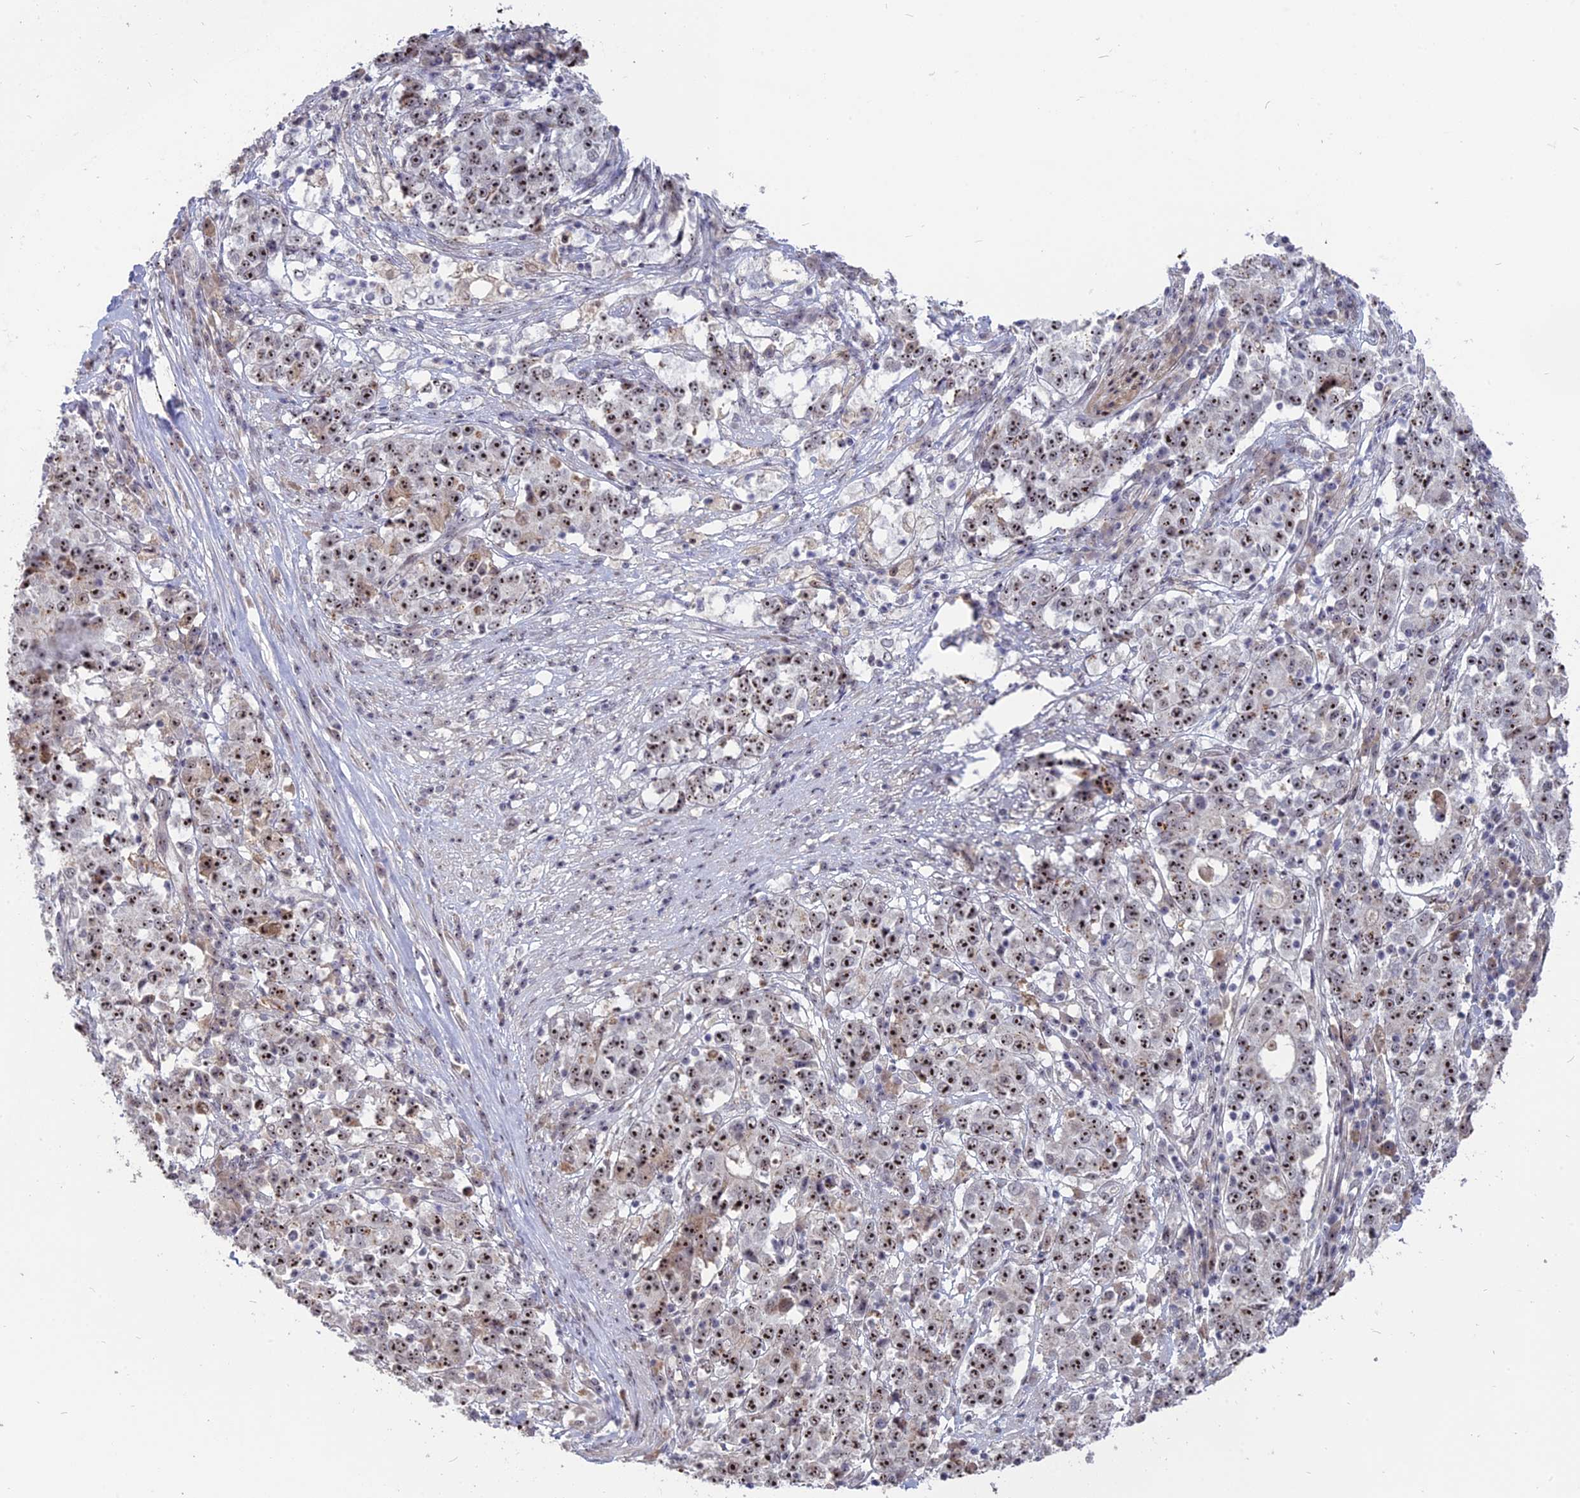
{"staining": {"intensity": "strong", "quantity": ">75%", "location": "nuclear"}, "tissue": "stomach cancer", "cell_type": "Tumor cells", "image_type": "cancer", "snomed": [{"axis": "morphology", "description": "Adenocarcinoma, NOS"}, {"axis": "topography", "description": "Stomach"}], "caption": "Brown immunohistochemical staining in human stomach cancer (adenocarcinoma) displays strong nuclear expression in approximately >75% of tumor cells.", "gene": "FAM131A", "patient": {"sex": "male", "age": 59}}